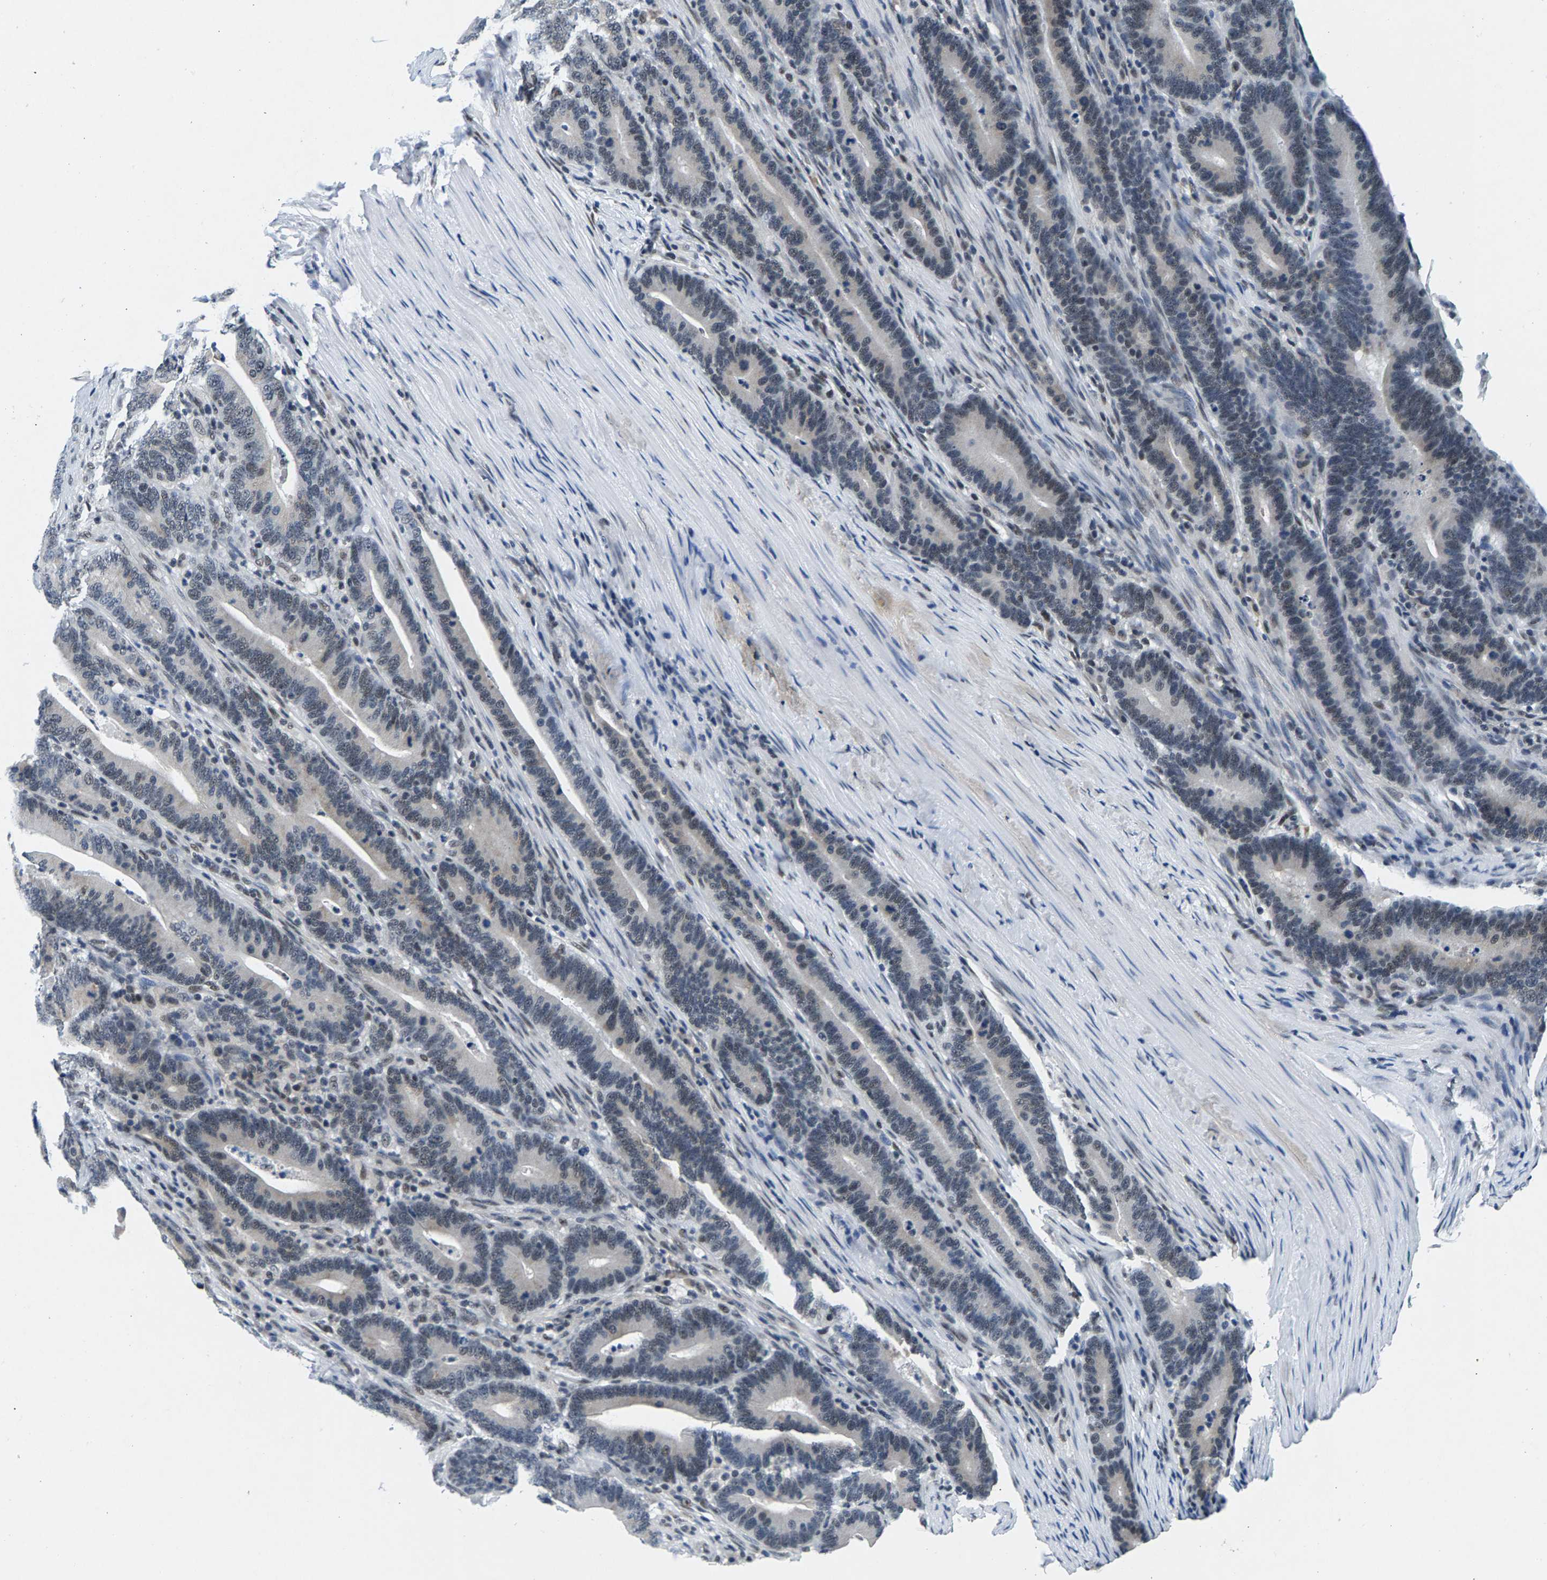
{"staining": {"intensity": "weak", "quantity": "<25%", "location": "nuclear"}, "tissue": "colorectal cancer", "cell_type": "Tumor cells", "image_type": "cancer", "snomed": [{"axis": "morphology", "description": "Adenocarcinoma, NOS"}, {"axis": "topography", "description": "Colon"}], "caption": "Tumor cells are negative for protein expression in human colorectal adenocarcinoma. (Immunohistochemistry, brightfield microscopy, high magnification).", "gene": "ATF2", "patient": {"sex": "female", "age": 66}}